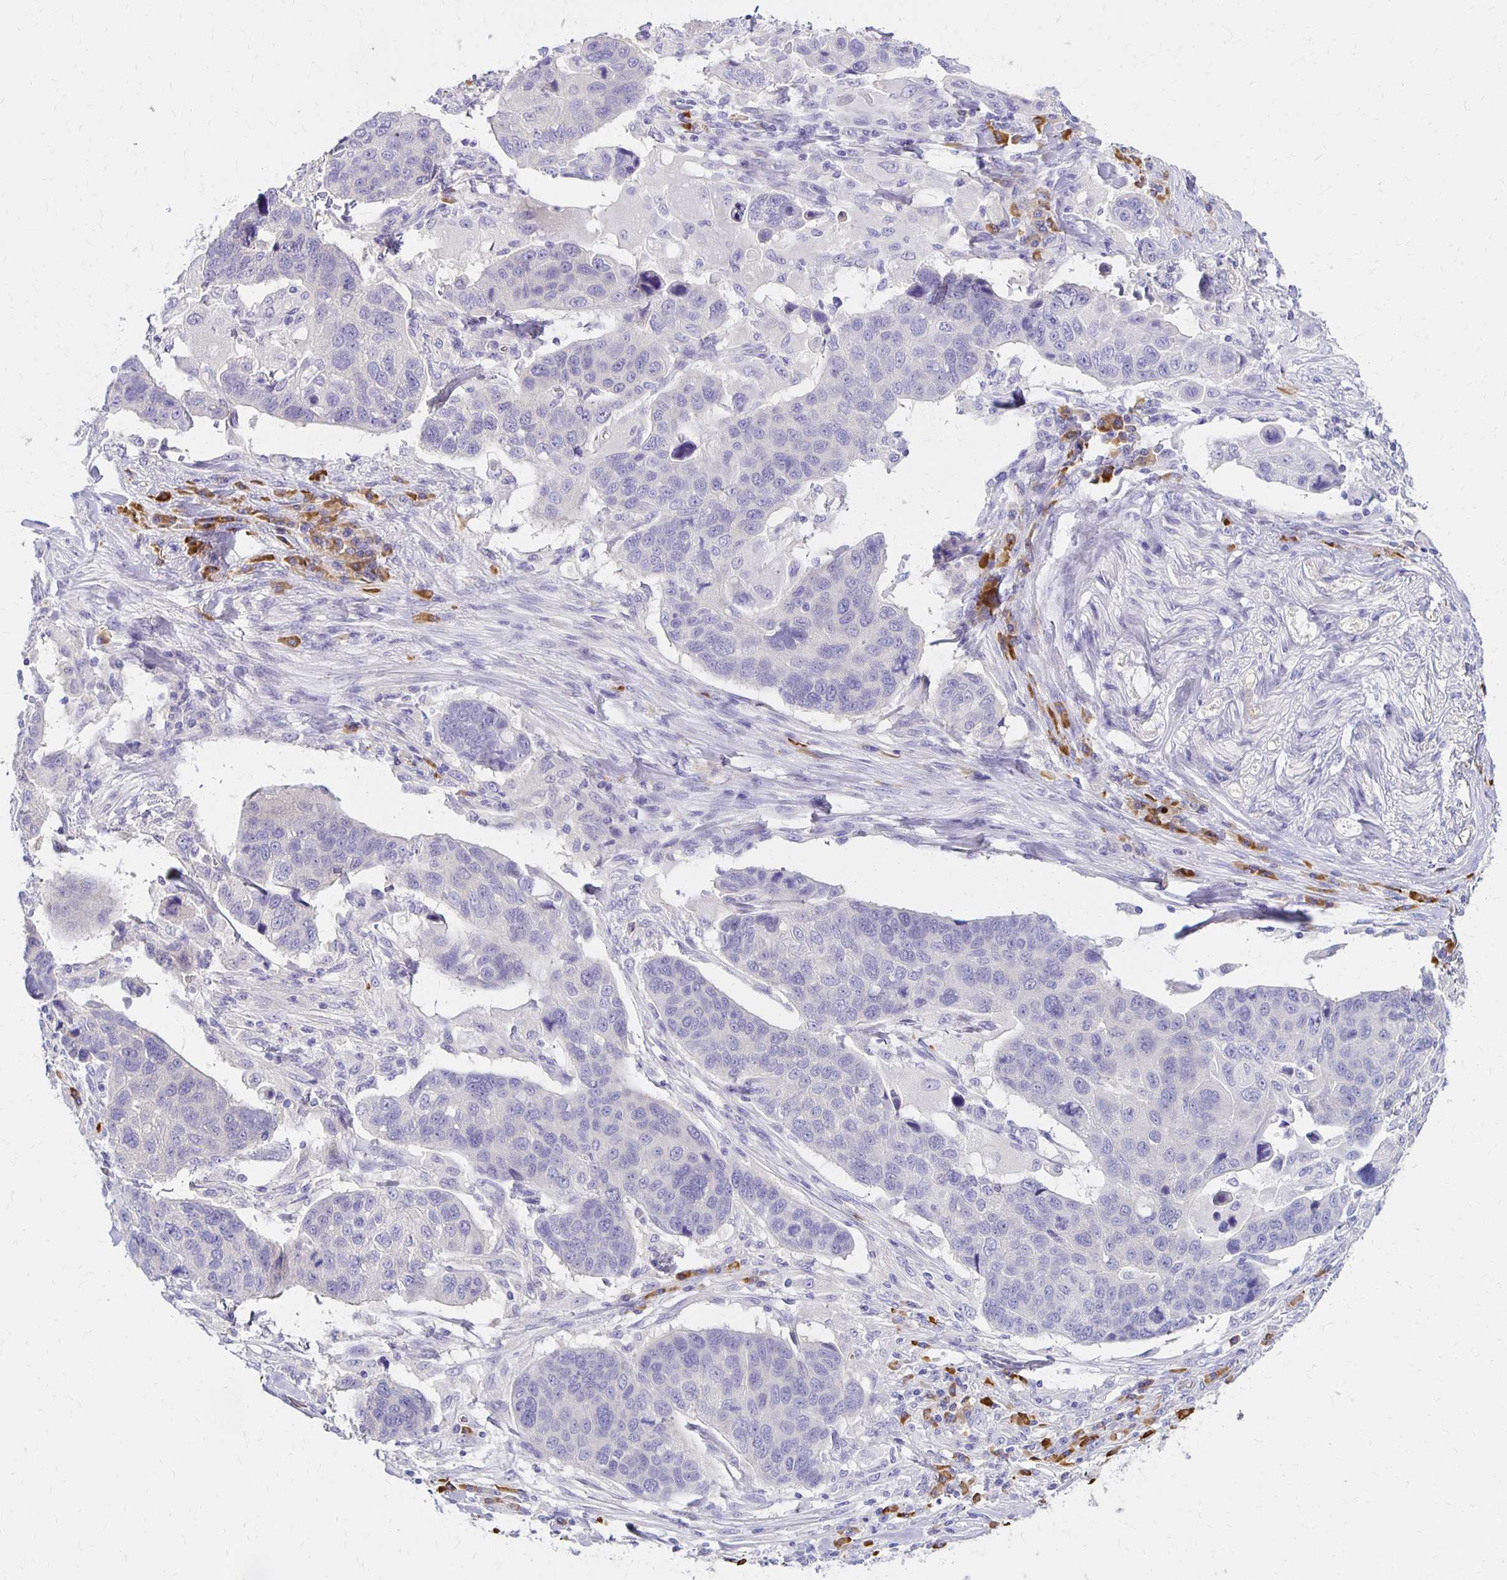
{"staining": {"intensity": "negative", "quantity": "none", "location": "none"}, "tissue": "lung cancer", "cell_type": "Tumor cells", "image_type": "cancer", "snomed": [{"axis": "morphology", "description": "Squamous cell carcinoma, NOS"}, {"axis": "topography", "description": "Lymph node"}, {"axis": "topography", "description": "Lung"}], "caption": "DAB (3,3'-diaminobenzidine) immunohistochemical staining of lung cancer displays no significant positivity in tumor cells.", "gene": "FNTB", "patient": {"sex": "male", "age": 61}}